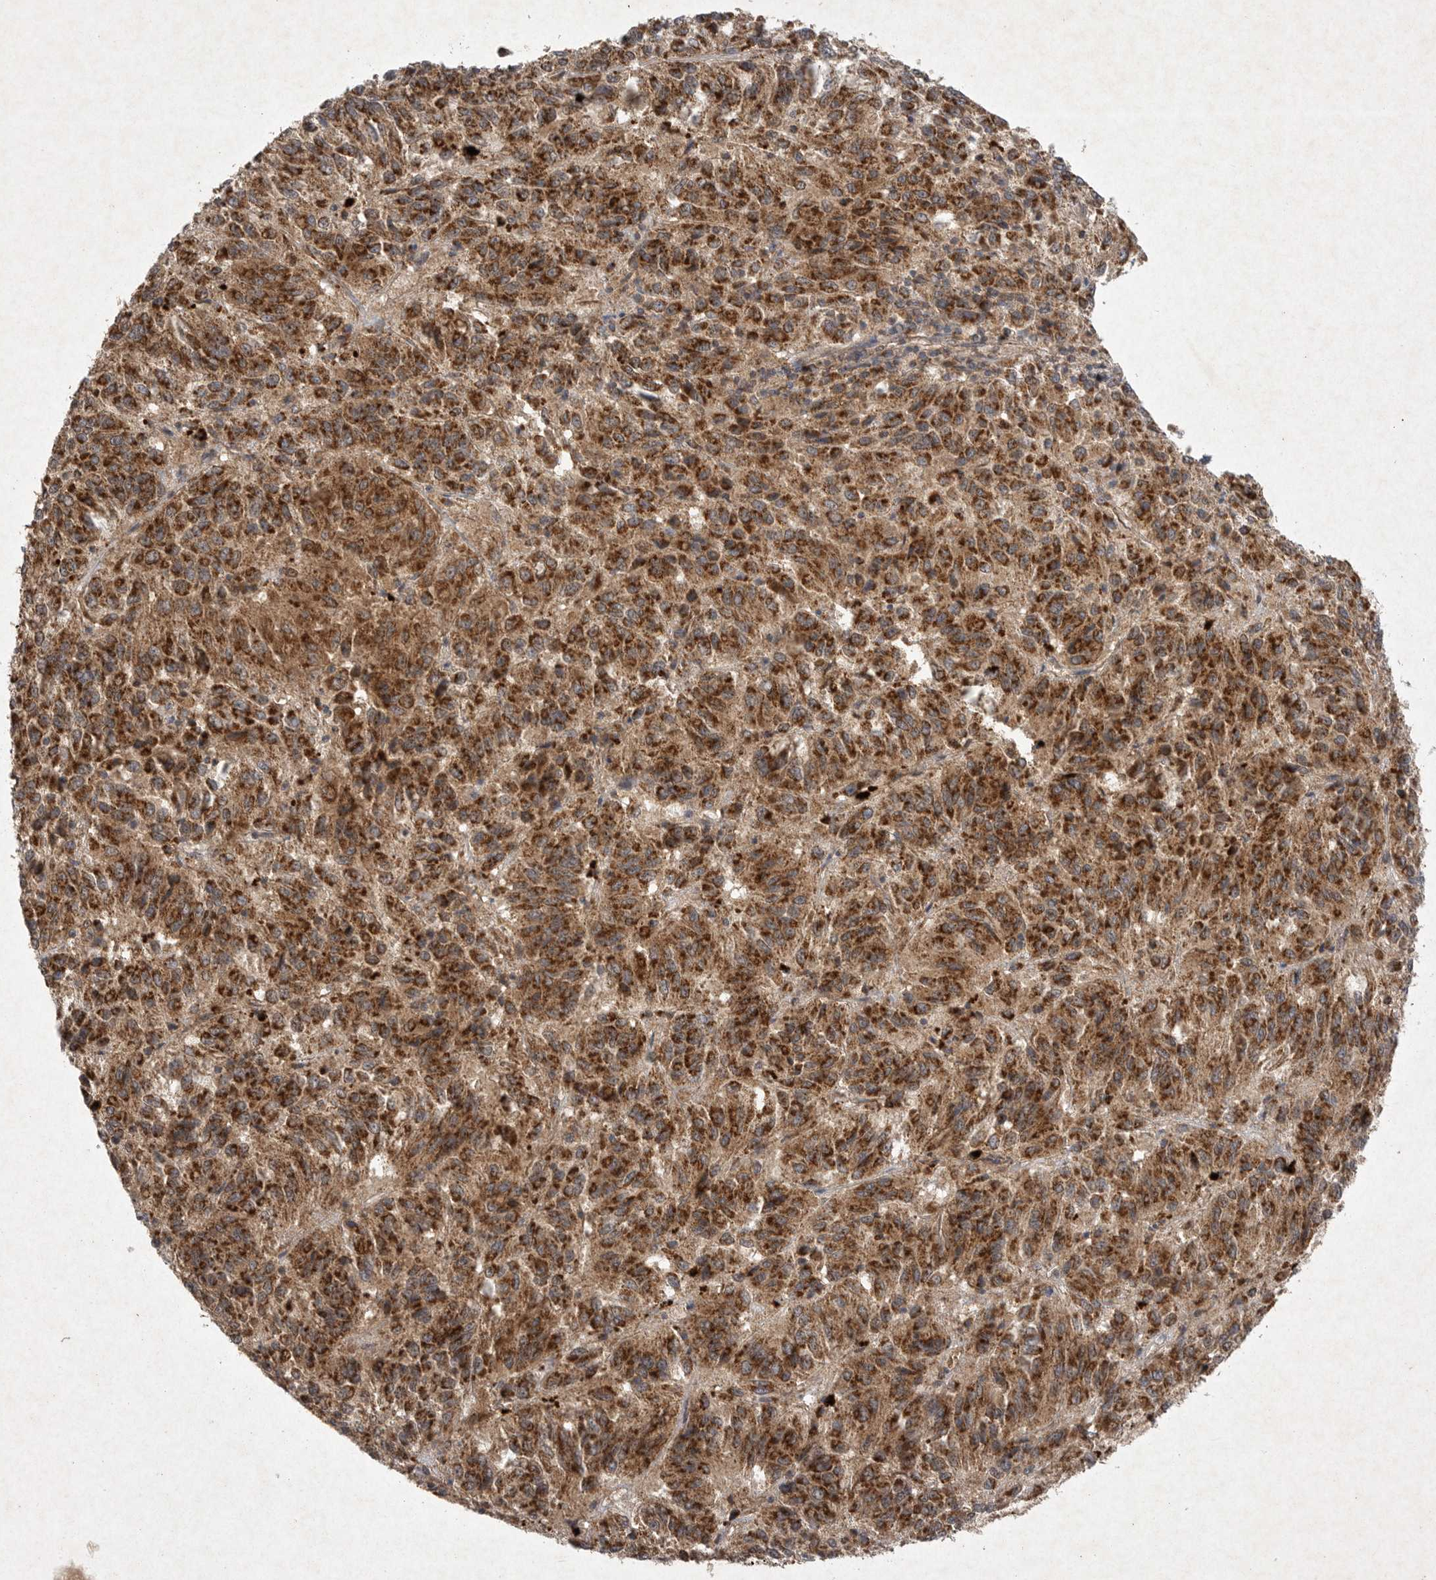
{"staining": {"intensity": "strong", "quantity": ">75%", "location": "cytoplasmic/membranous"}, "tissue": "melanoma", "cell_type": "Tumor cells", "image_type": "cancer", "snomed": [{"axis": "morphology", "description": "Malignant melanoma, Metastatic site"}, {"axis": "topography", "description": "Lung"}], "caption": "This is a photomicrograph of immunohistochemistry (IHC) staining of malignant melanoma (metastatic site), which shows strong expression in the cytoplasmic/membranous of tumor cells.", "gene": "DDR1", "patient": {"sex": "male", "age": 64}}